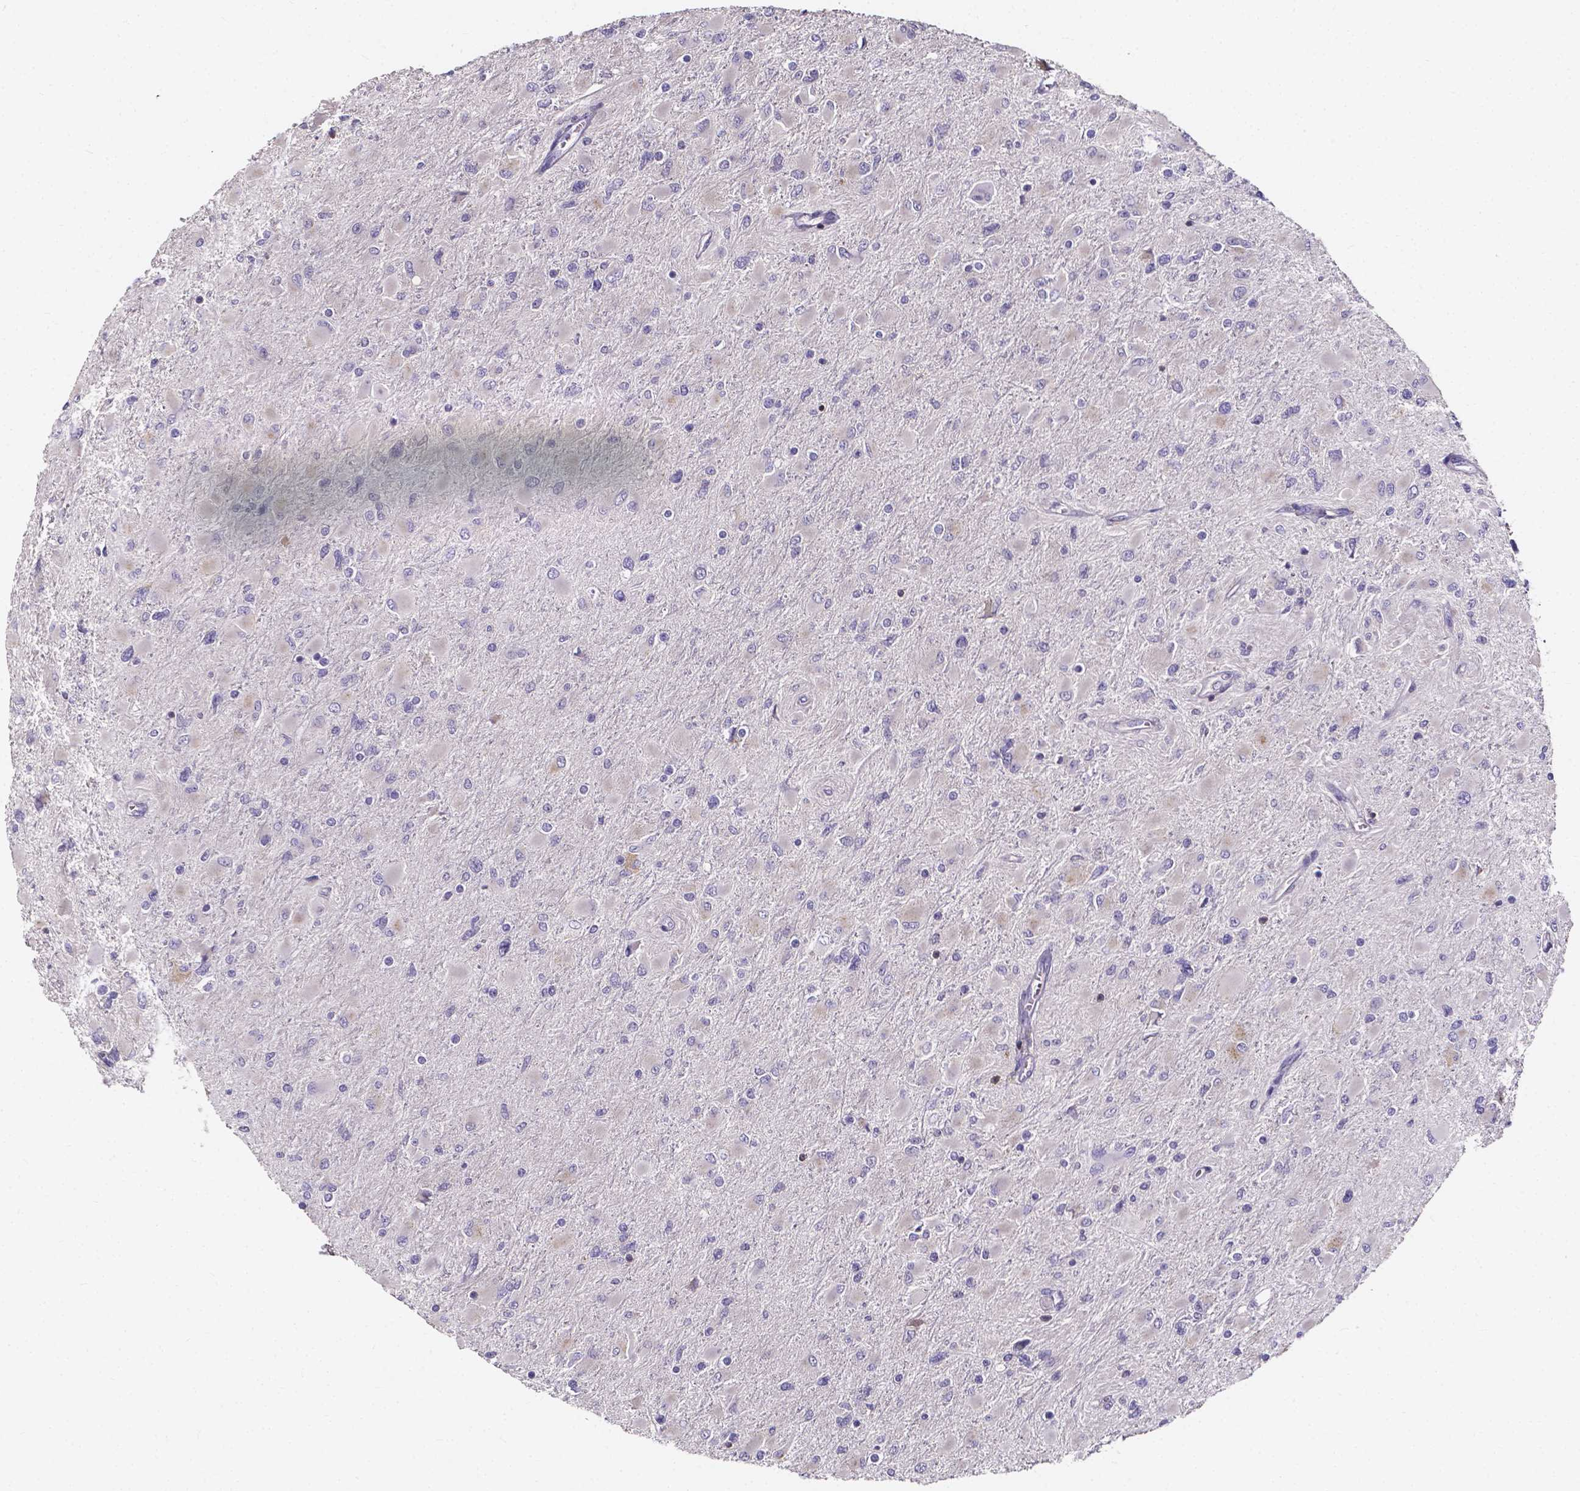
{"staining": {"intensity": "negative", "quantity": "none", "location": "none"}, "tissue": "glioma", "cell_type": "Tumor cells", "image_type": "cancer", "snomed": [{"axis": "morphology", "description": "Glioma, malignant, High grade"}, {"axis": "topography", "description": "Cerebral cortex"}], "caption": "DAB immunohistochemical staining of human malignant glioma (high-grade) displays no significant expression in tumor cells.", "gene": "THEMIS", "patient": {"sex": "female", "age": 36}}